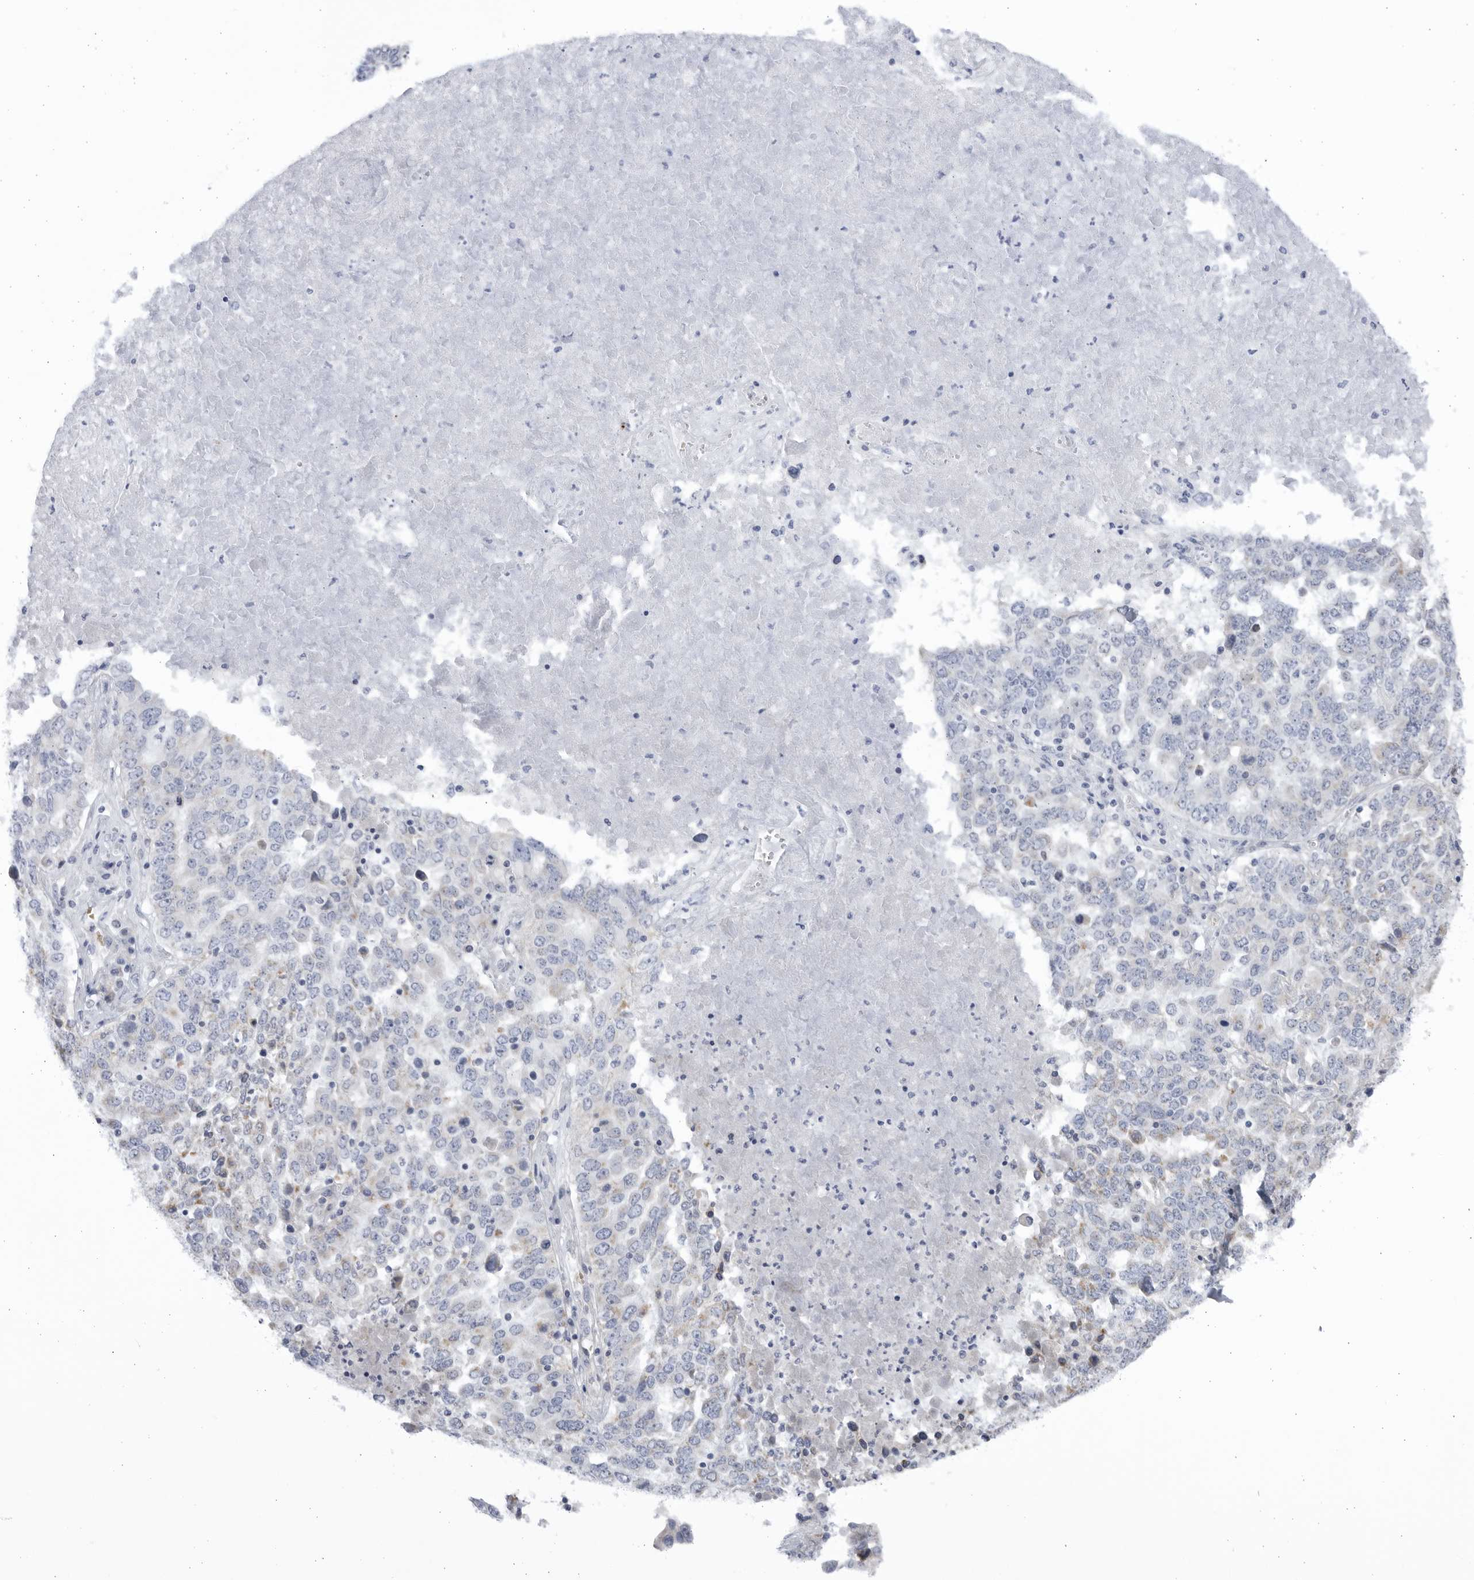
{"staining": {"intensity": "weak", "quantity": "25%-75%", "location": "cytoplasmic/membranous"}, "tissue": "ovarian cancer", "cell_type": "Tumor cells", "image_type": "cancer", "snomed": [{"axis": "morphology", "description": "Carcinoma, endometroid"}, {"axis": "topography", "description": "Ovary"}], "caption": "IHC of human ovarian cancer reveals low levels of weak cytoplasmic/membranous expression in approximately 25%-75% of tumor cells. Using DAB (brown) and hematoxylin (blue) stains, captured at high magnification using brightfield microscopy.", "gene": "CCDC181", "patient": {"sex": "female", "age": 62}}